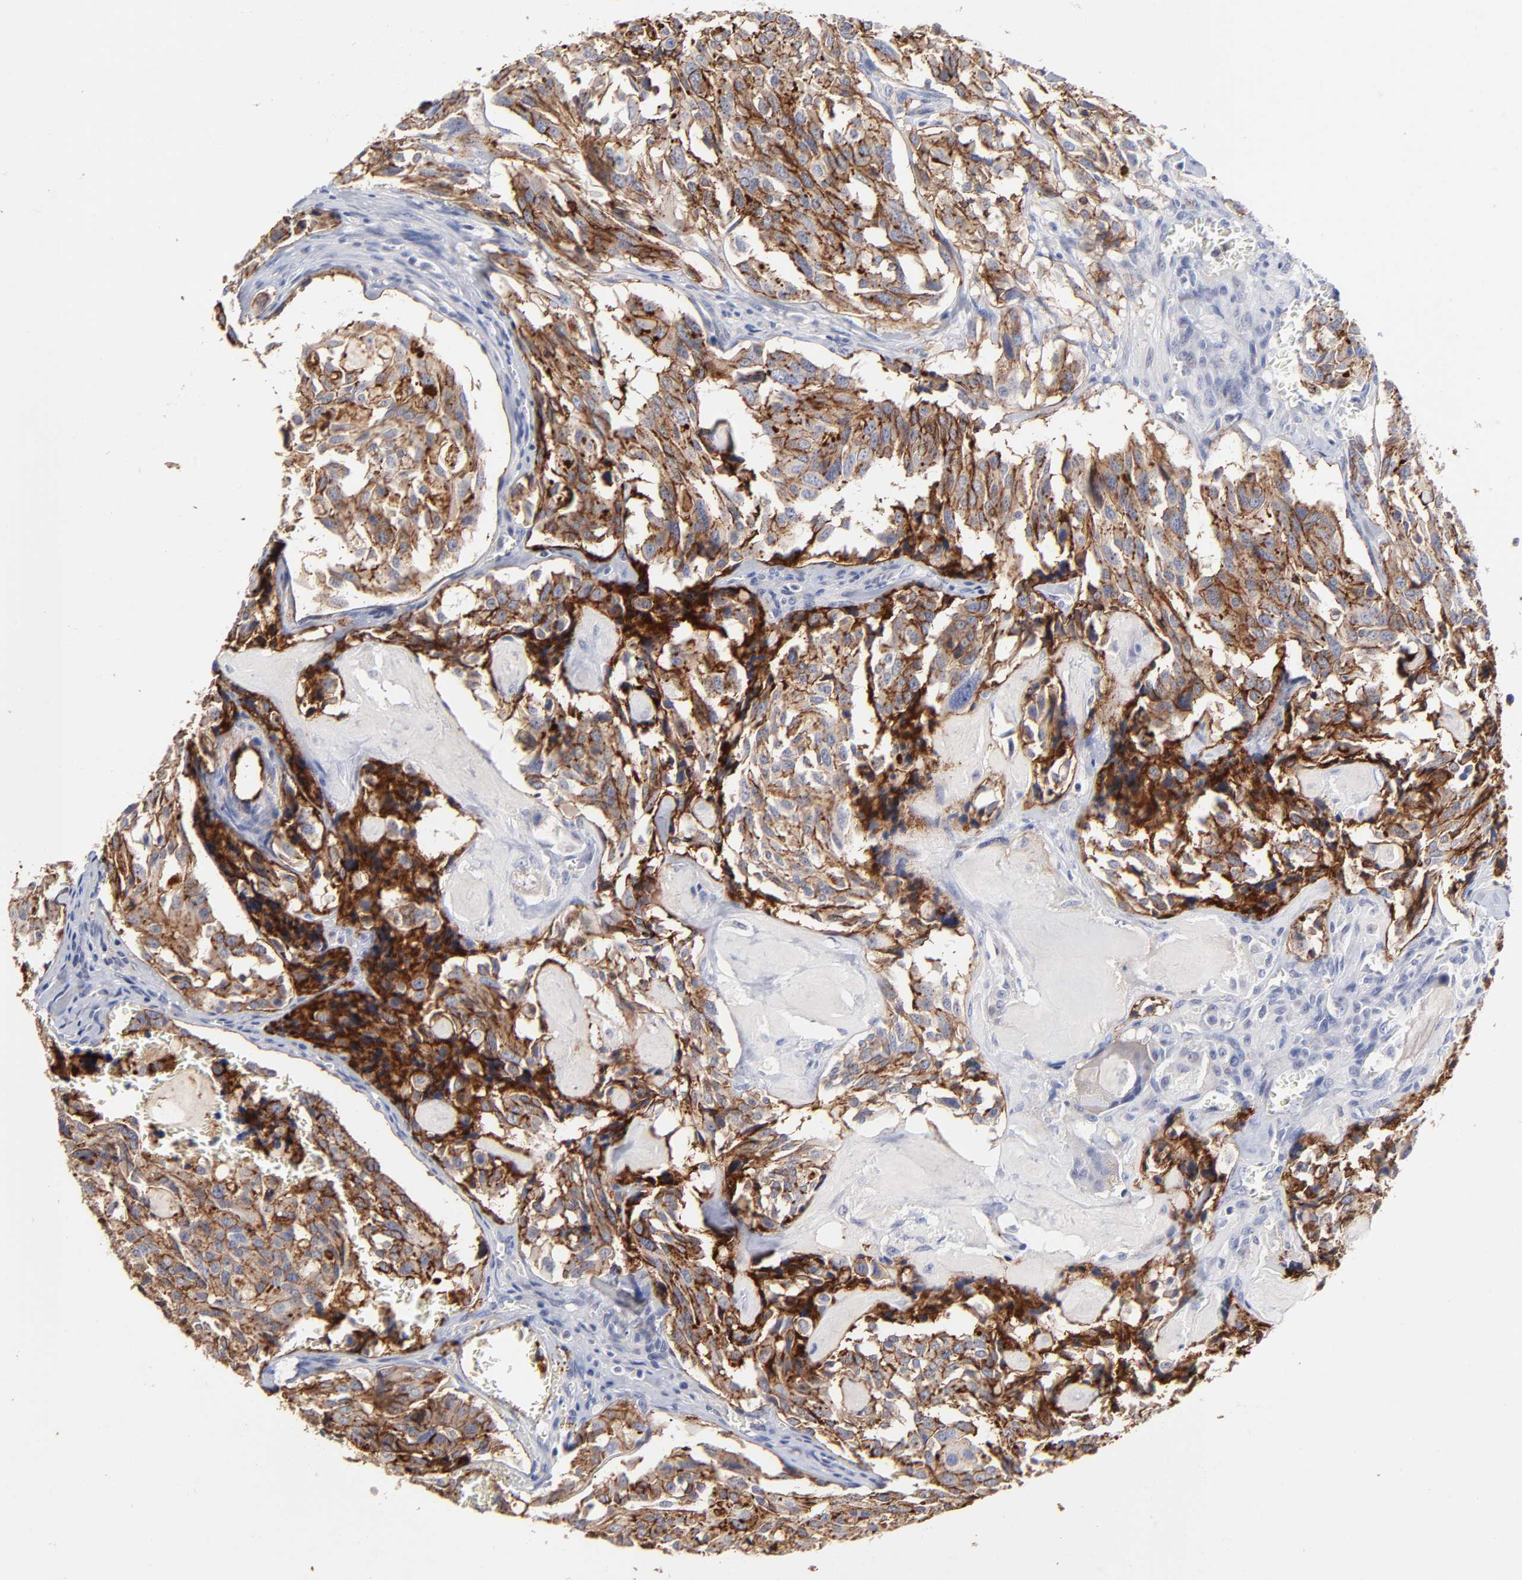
{"staining": {"intensity": "moderate", "quantity": "25%-75%", "location": "cytoplasmic/membranous"}, "tissue": "thyroid cancer", "cell_type": "Tumor cells", "image_type": "cancer", "snomed": [{"axis": "morphology", "description": "Carcinoma, NOS"}, {"axis": "morphology", "description": "Carcinoid, malignant, NOS"}, {"axis": "topography", "description": "Thyroid gland"}], "caption": "A photomicrograph of human thyroid cancer (carcinoma) stained for a protein shows moderate cytoplasmic/membranous brown staining in tumor cells.", "gene": "CXADR", "patient": {"sex": "male", "age": 33}}